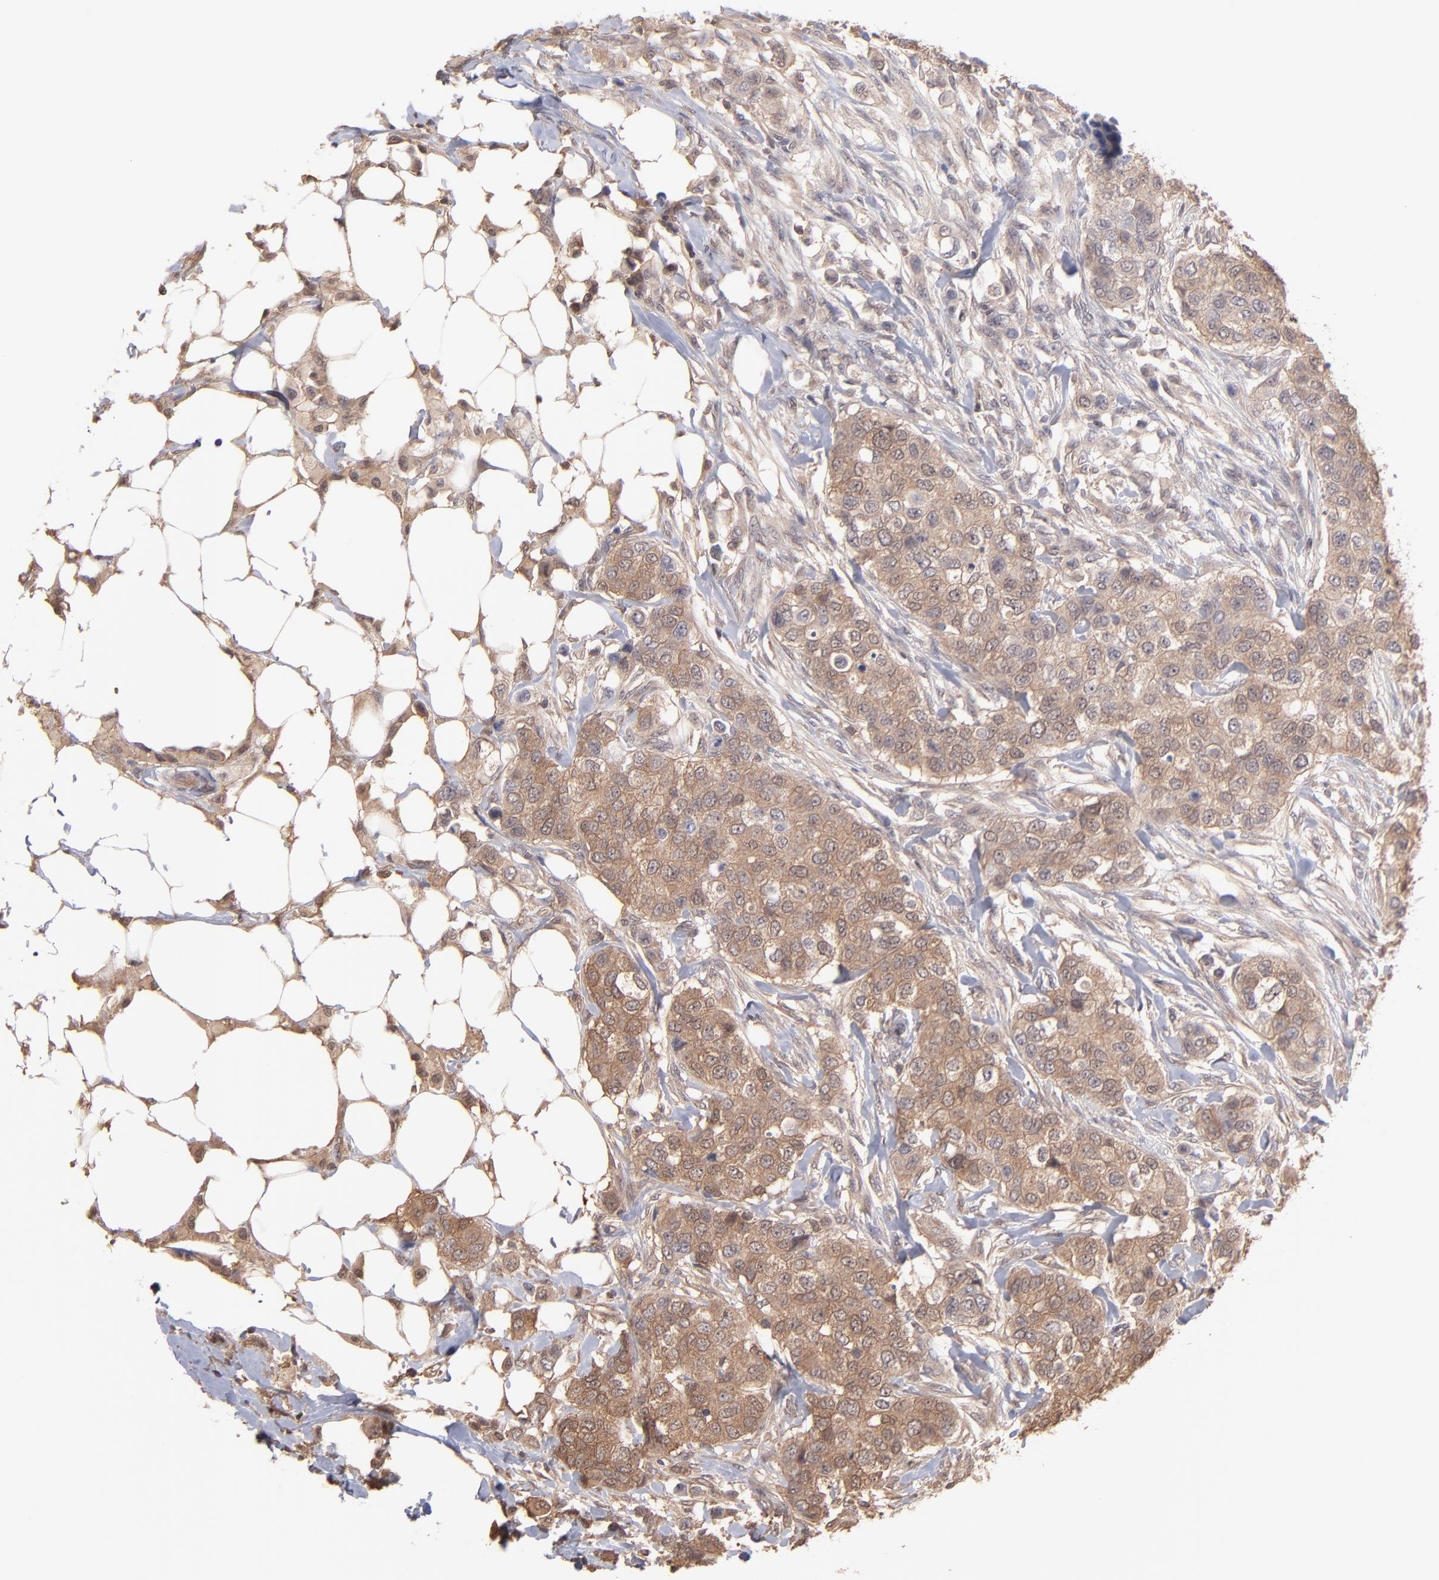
{"staining": {"intensity": "strong", "quantity": ">75%", "location": "cytoplasmic/membranous"}, "tissue": "breast cancer", "cell_type": "Tumor cells", "image_type": "cancer", "snomed": [{"axis": "morphology", "description": "Normal tissue, NOS"}, {"axis": "morphology", "description": "Duct carcinoma"}, {"axis": "topography", "description": "Breast"}], "caption": "The histopathology image reveals immunohistochemical staining of infiltrating ductal carcinoma (breast). There is strong cytoplasmic/membranous expression is present in approximately >75% of tumor cells.", "gene": "MAP2K2", "patient": {"sex": "female", "age": 49}}